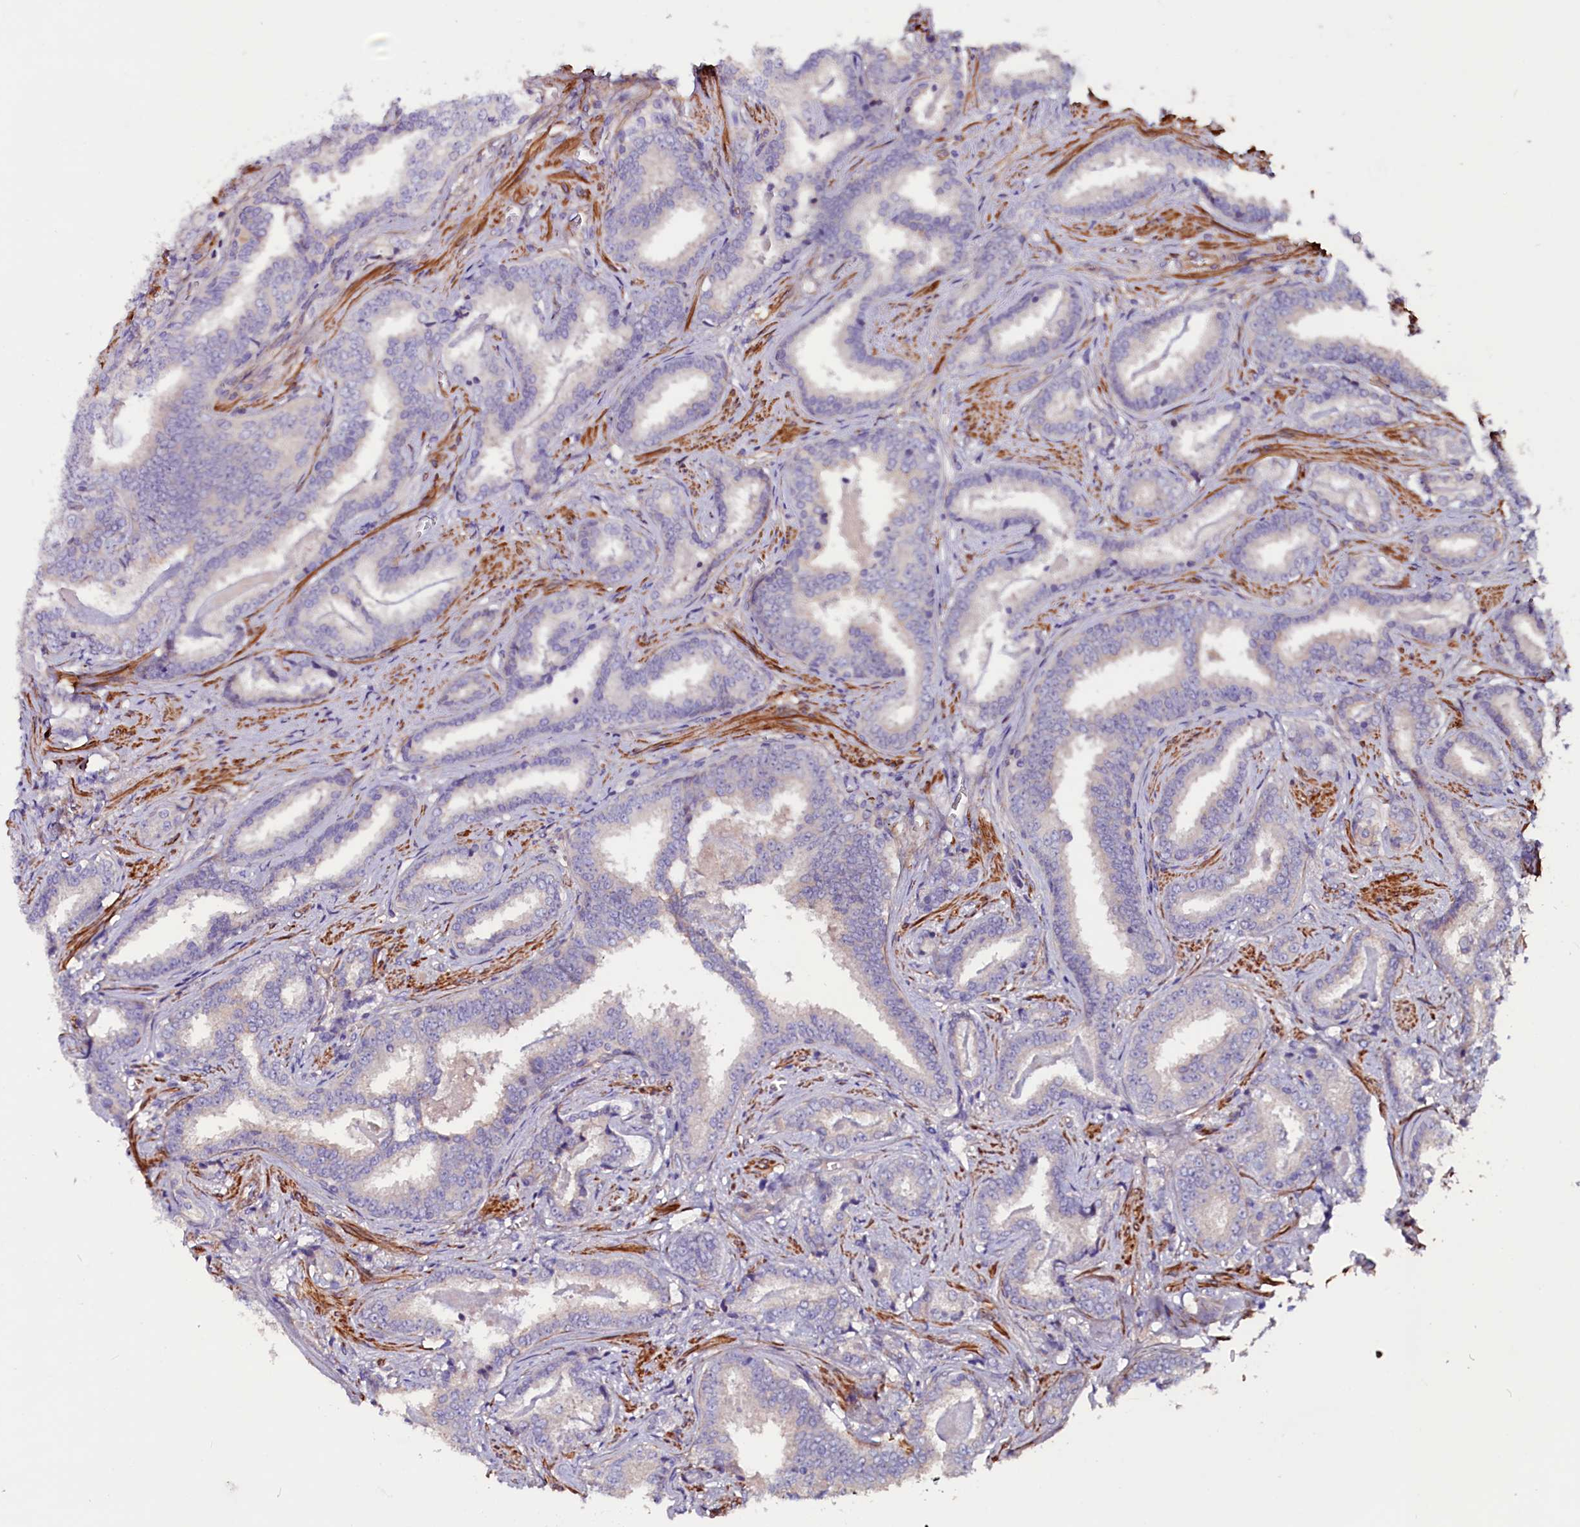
{"staining": {"intensity": "negative", "quantity": "none", "location": "none"}, "tissue": "prostate cancer", "cell_type": "Tumor cells", "image_type": "cancer", "snomed": [{"axis": "morphology", "description": "Adenocarcinoma, High grade"}, {"axis": "topography", "description": "Prostate"}], "caption": "Immunohistochemistry (IHC) micrograph of prostate cancer stained for a protein (brown), which reveals no expression in tumor cells.", "gene": "ZNF749", "patient": {"sex": "male", "age": 67}}